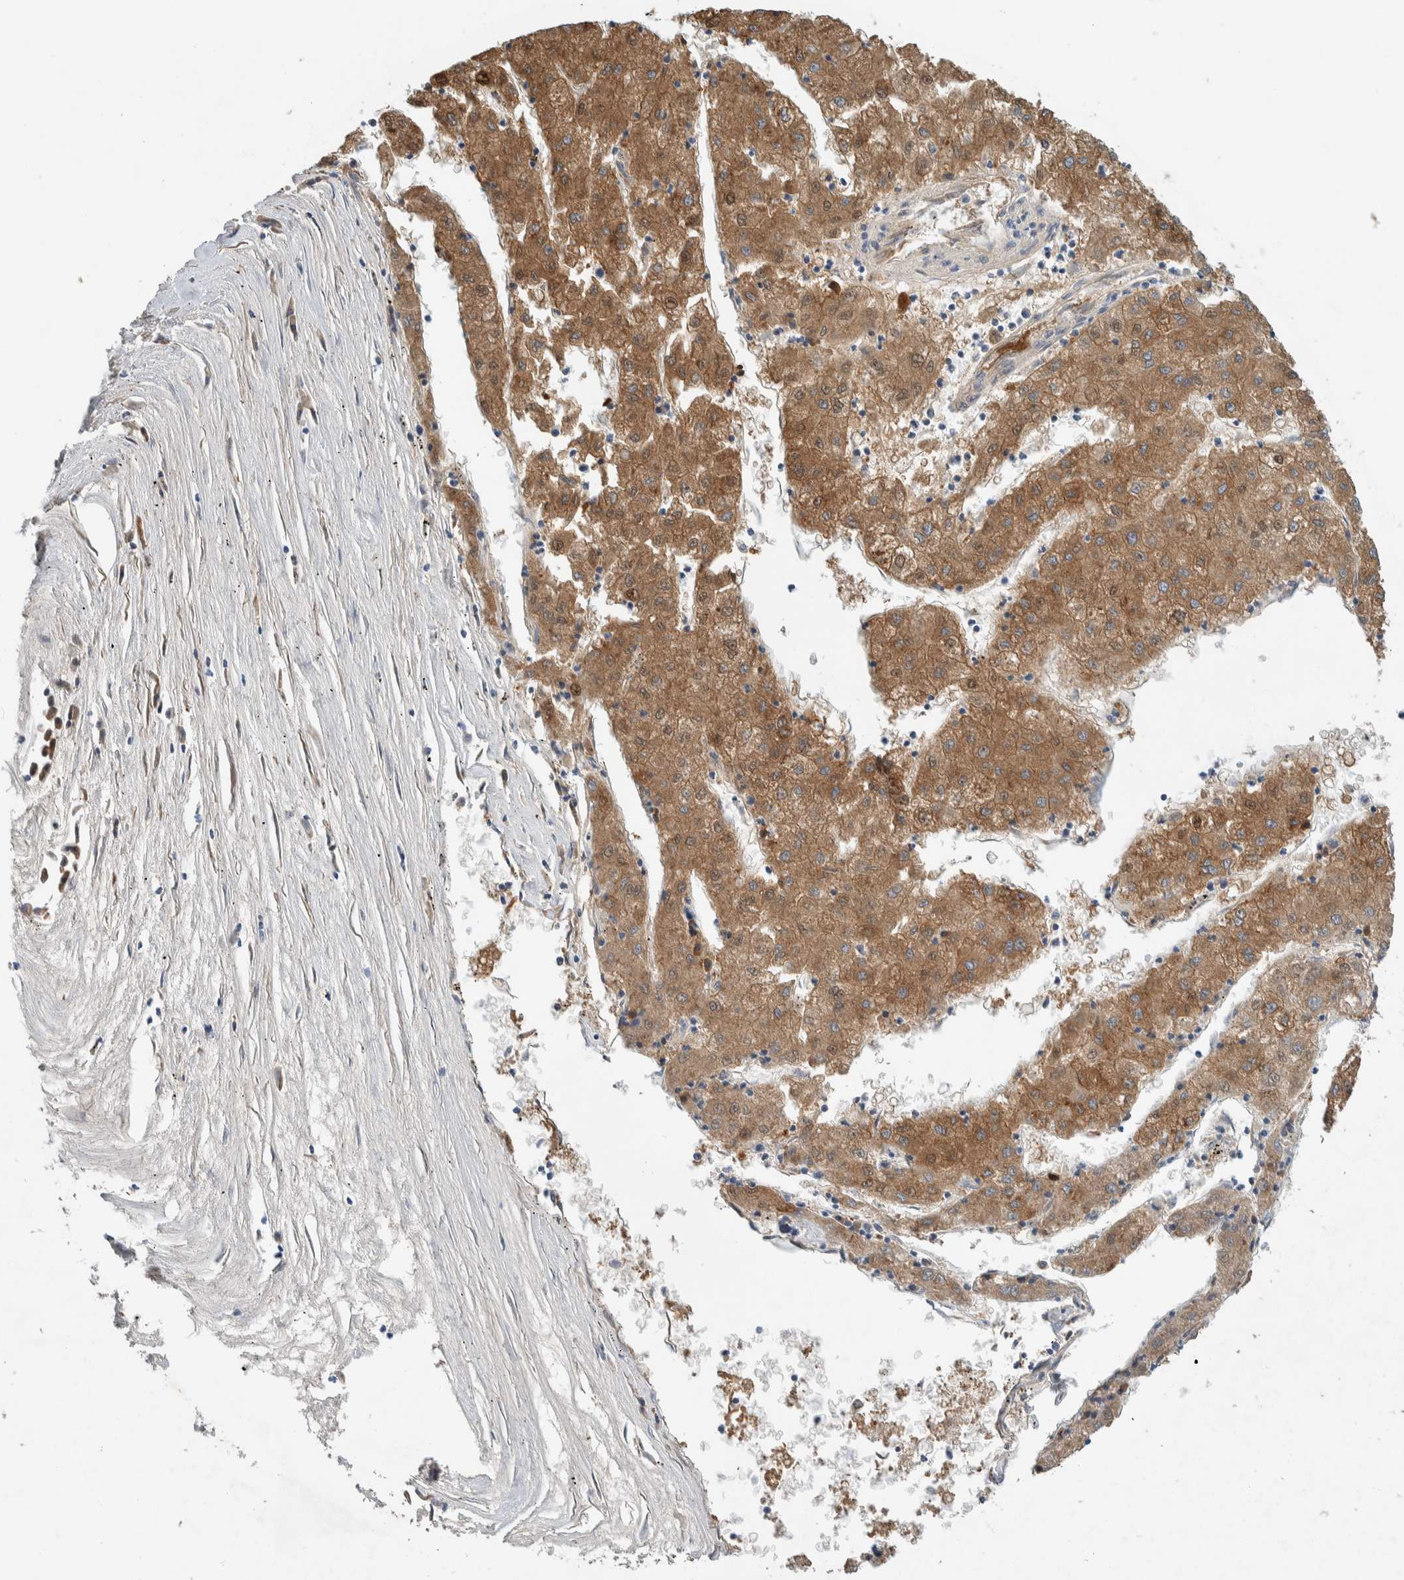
{"staining": {"intensity": "moderate", "quantity": ">75%", "location": "cytoplasmic/membranous"}, "tissue": "liver cancer", "cell_type": "Tumor cells", "image_type": "cancer", "snomed": [{"axis": "morphology", "description": "Carcinoma, Hepatocellular, NOS"}, {"axis": "topography", "description": "Liver"}], "caption": "Protein staining of liver cancer tissue shows moderate cytoplasmic/membranous positivity in approximately >75% of tumor cells.", "gene": "DEPTOR", "patient": {"sex": "male", "age": 72}}